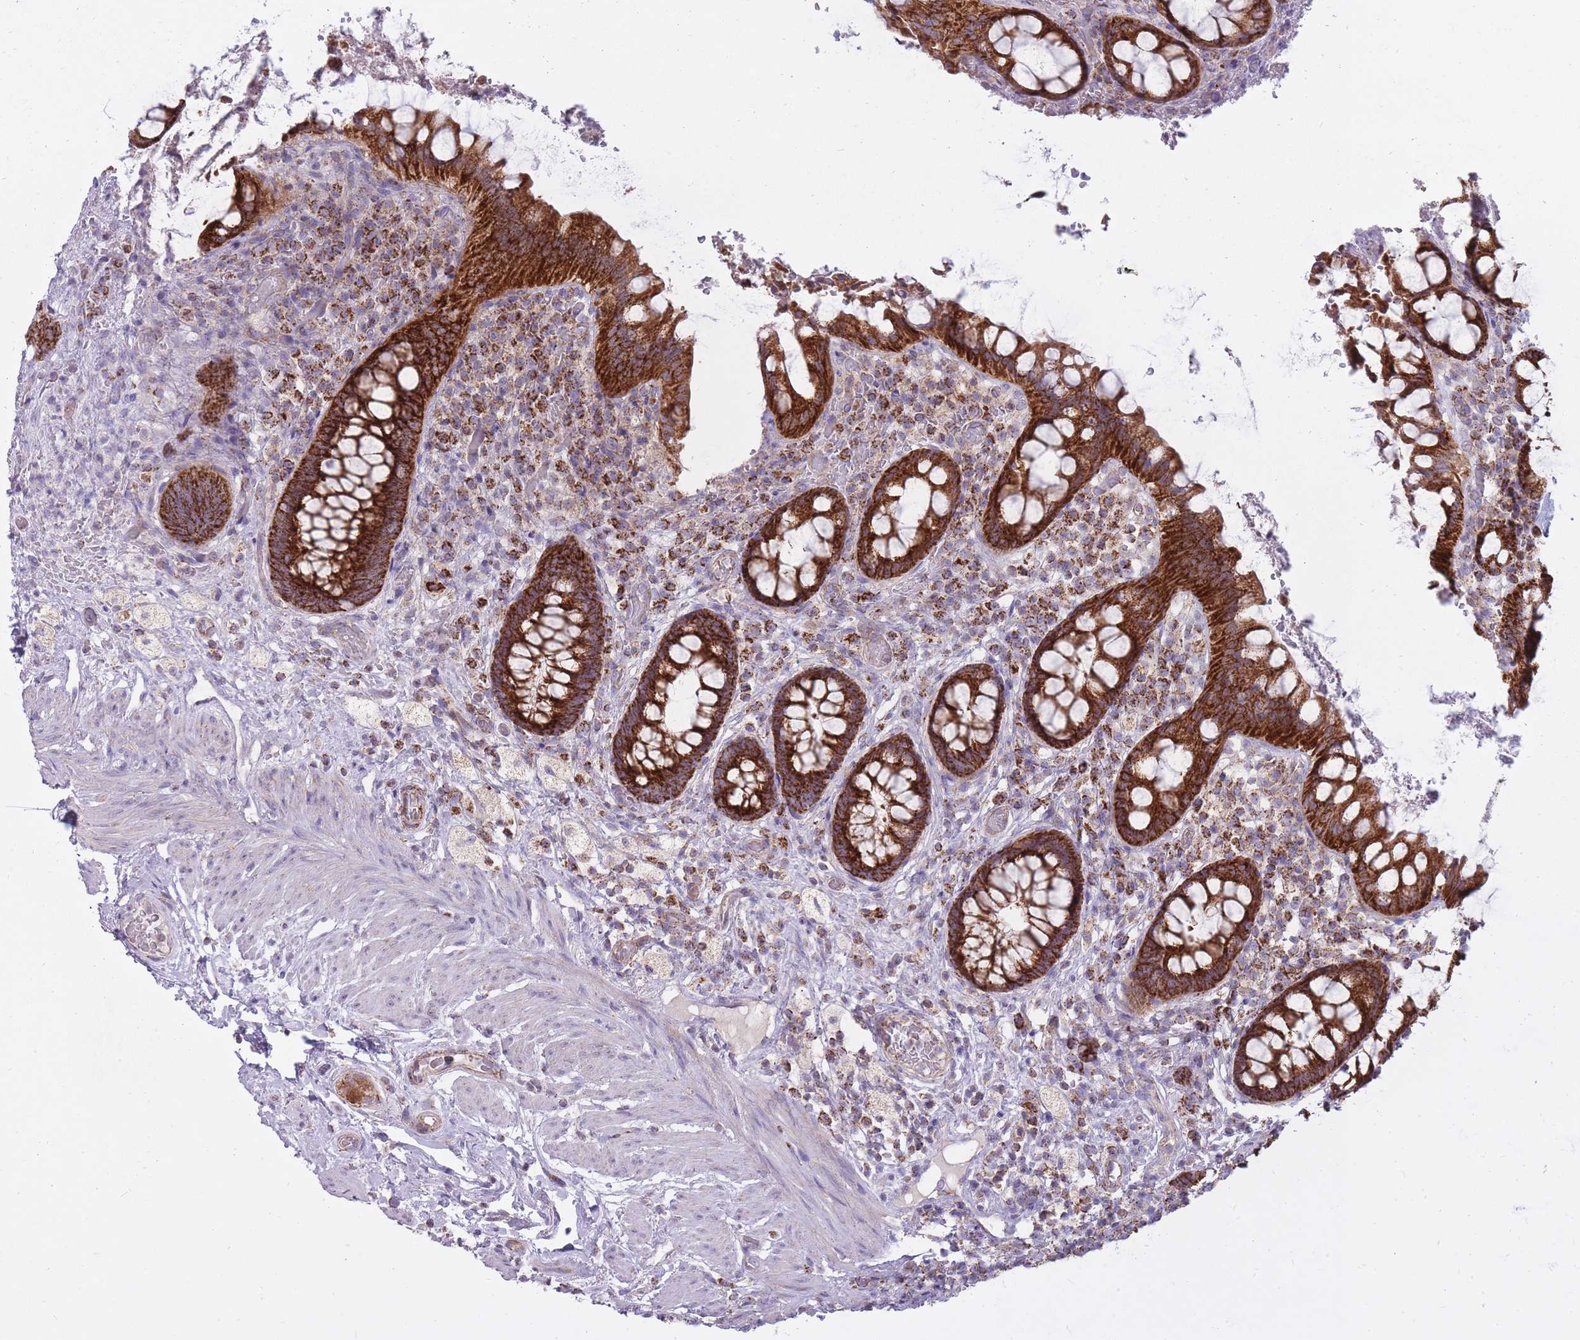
{"staining": {"intensity": "strong", "quantity": ">75%", "location": "cytoplasmic/membranous"}, "tissue": "rectum", "cell_type": "Glandular cells", "image_type": "normal", "snomed": [{"axis": "morphology", "description": "Normal tissue, NOS"}, {"axis": "topography", "description": "Rectum"}, {"axis": "topography", "description": "Peripheral nerve tissue"}], "caption": "This is an image of IHC staining of benign rectum, which shows strong expression in the cytoplasmic/membranous of glandular cells.", "gene": "ALKBH4", "patient": {"sex": "female", "age": 69}}